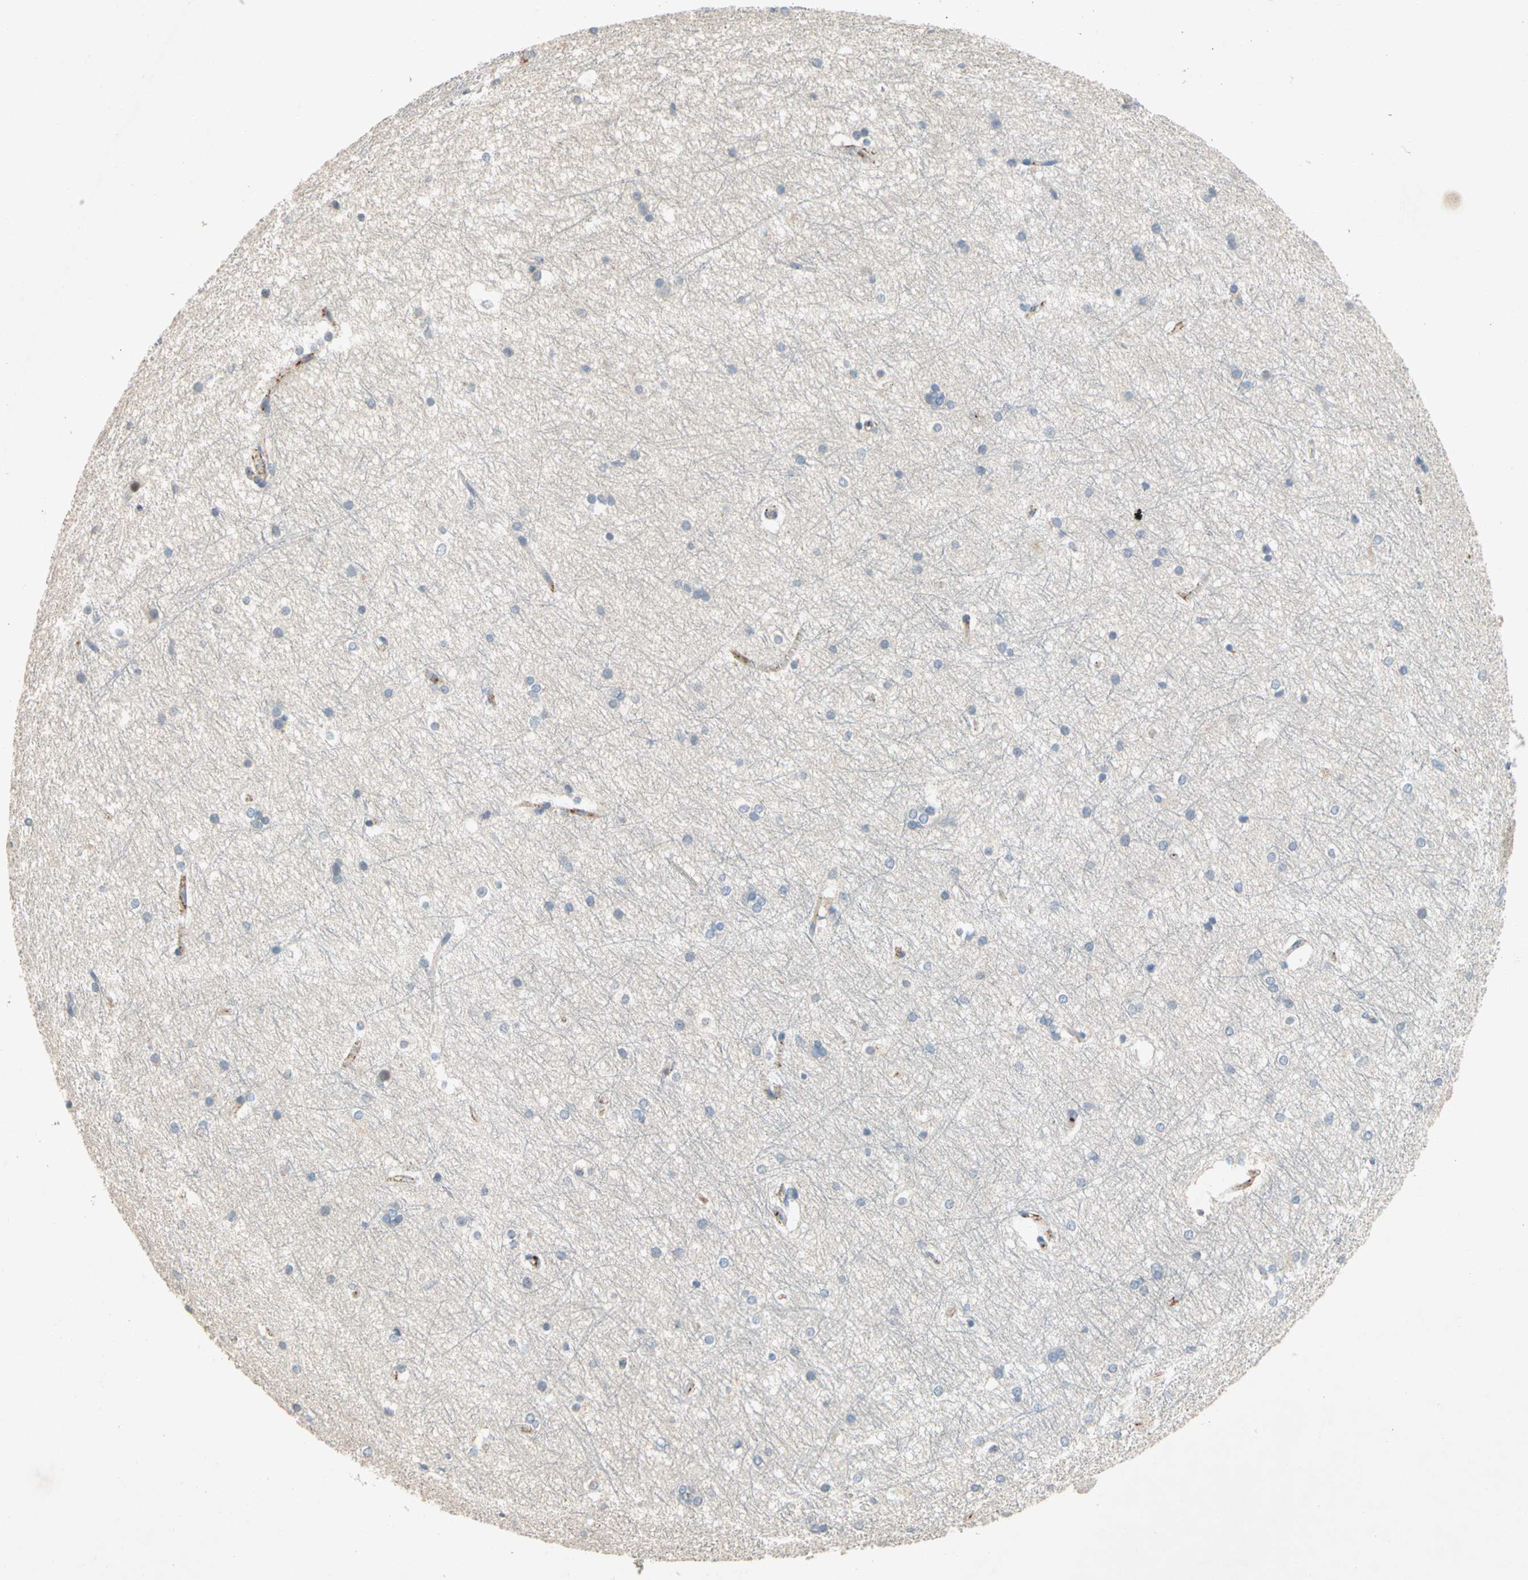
{"staining": {"intensity": "negative", "quantity": "none", "location": "none"}, "tissue": "hippocampus", "cell_type": "Glial cells", "image_type": "normal", "snomed": [{"axis": "morphology", "description": "Normal tissue, NOS"}, {"axis": "topography", "description": "Hippocampus"}], "caption": "This is an immunohistochemistry (IHC) photomicrograph of normal hippocampus. There is no positivity in glial cells.", "gene": "NDFIP2", "patient": {"sex": "female", "age": 19}}